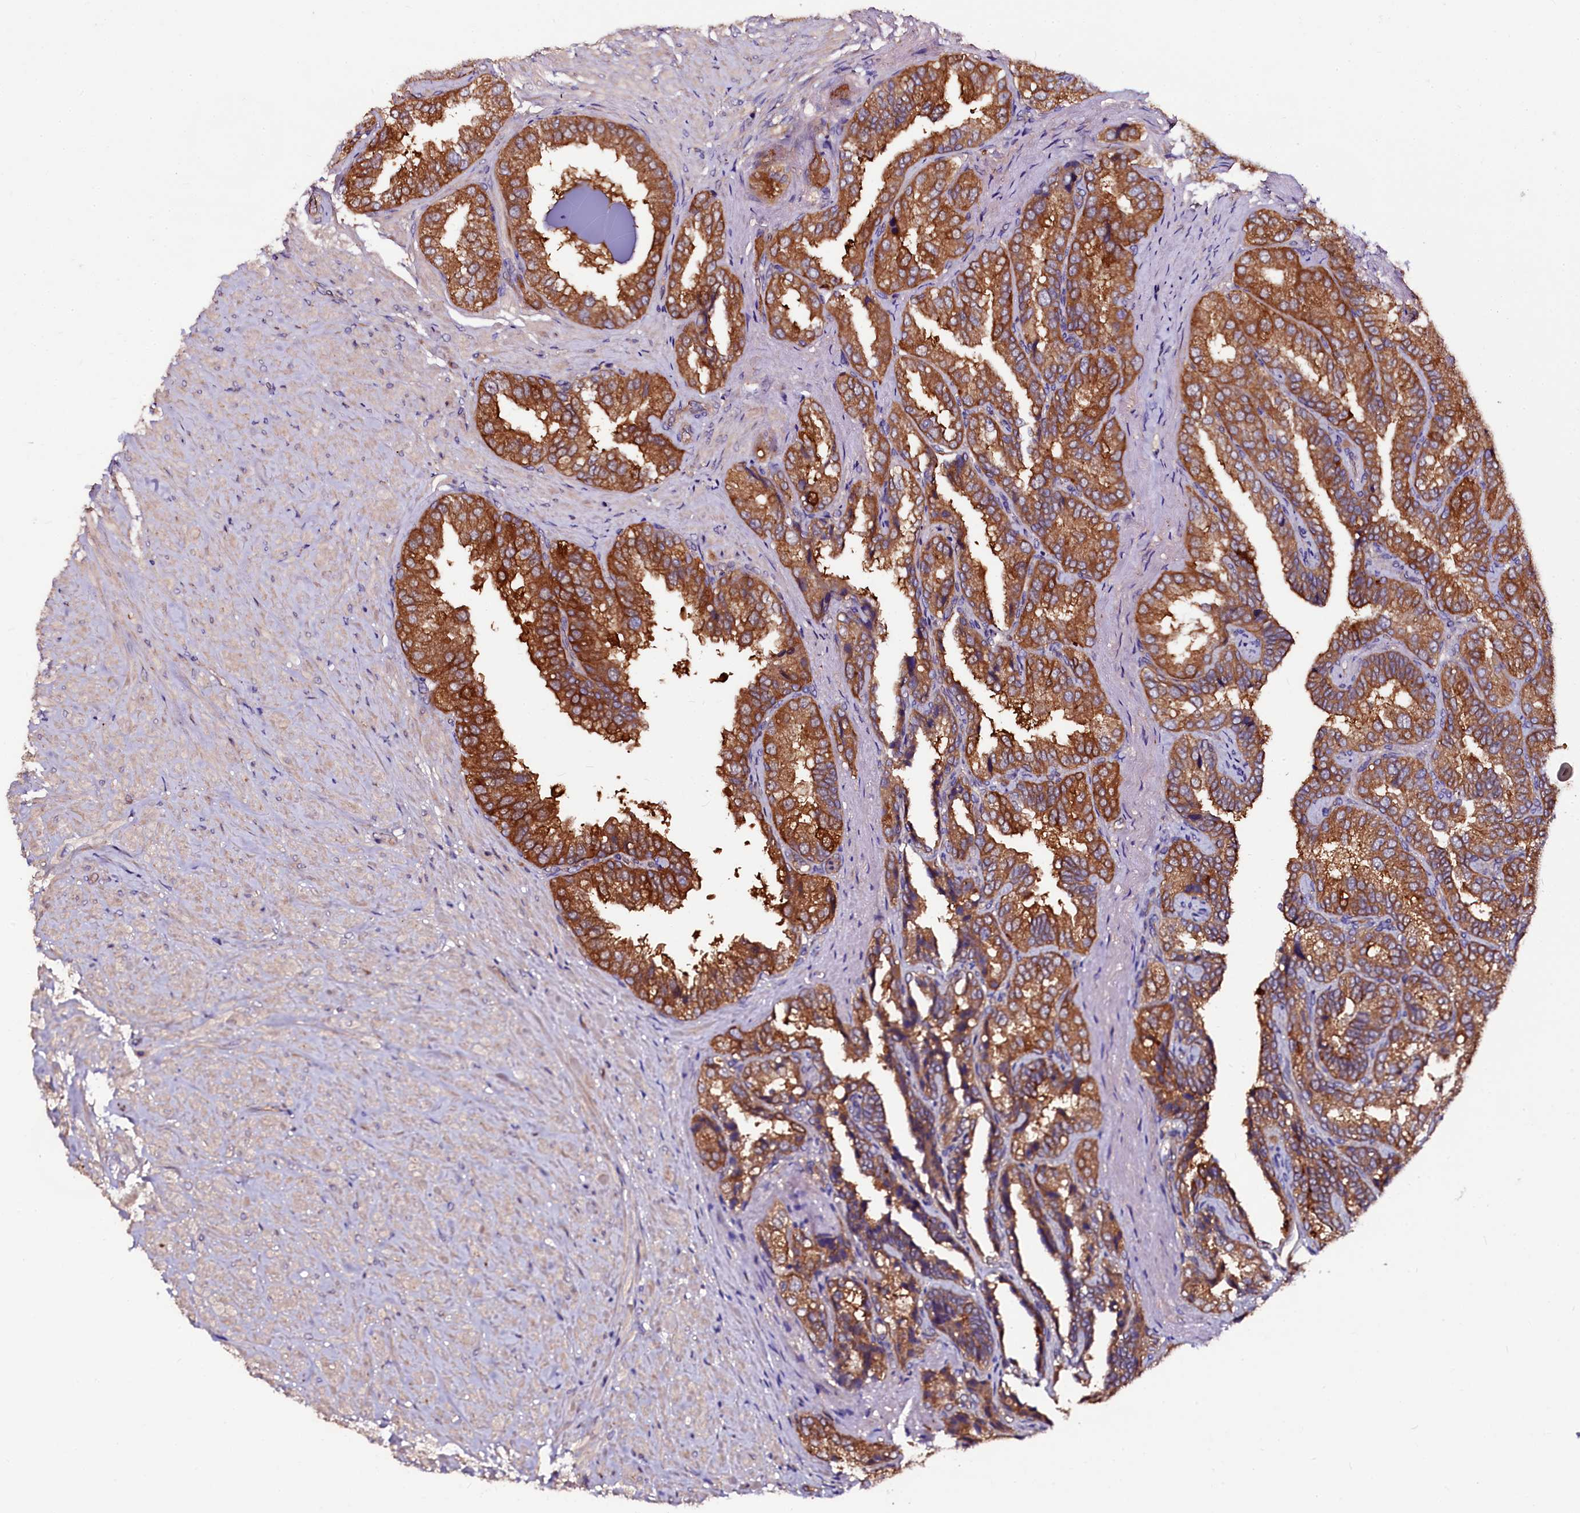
{"staining": {"intensity": "strong", "quantity": ">75%", "location": "cytoplasmic/membranous"}, "tissue": "seminal vesicle", "cell_type": "Glandular cells", "image_type": "normal", "snomed": [{"axis": "morphology", "description": "Normal tissue, NOS"}, {"axis": "topography", "description": "Seminal veicle"}, {"axis": "topography", "description": "Peripheral nerve tissue"}], "caption": "The immunohistochemical stain highlights strong cytoplasmic/membranous positivity in glandular cells of normal seminal vesicle. Using DAB (3,3'-diaminobenzidine) (brown) and hematoxylin (blue) stains, captured at high magnification using brightfield microscopy.", "gene": "APPL2", "patient": {"sex": "male", "age": 63}}